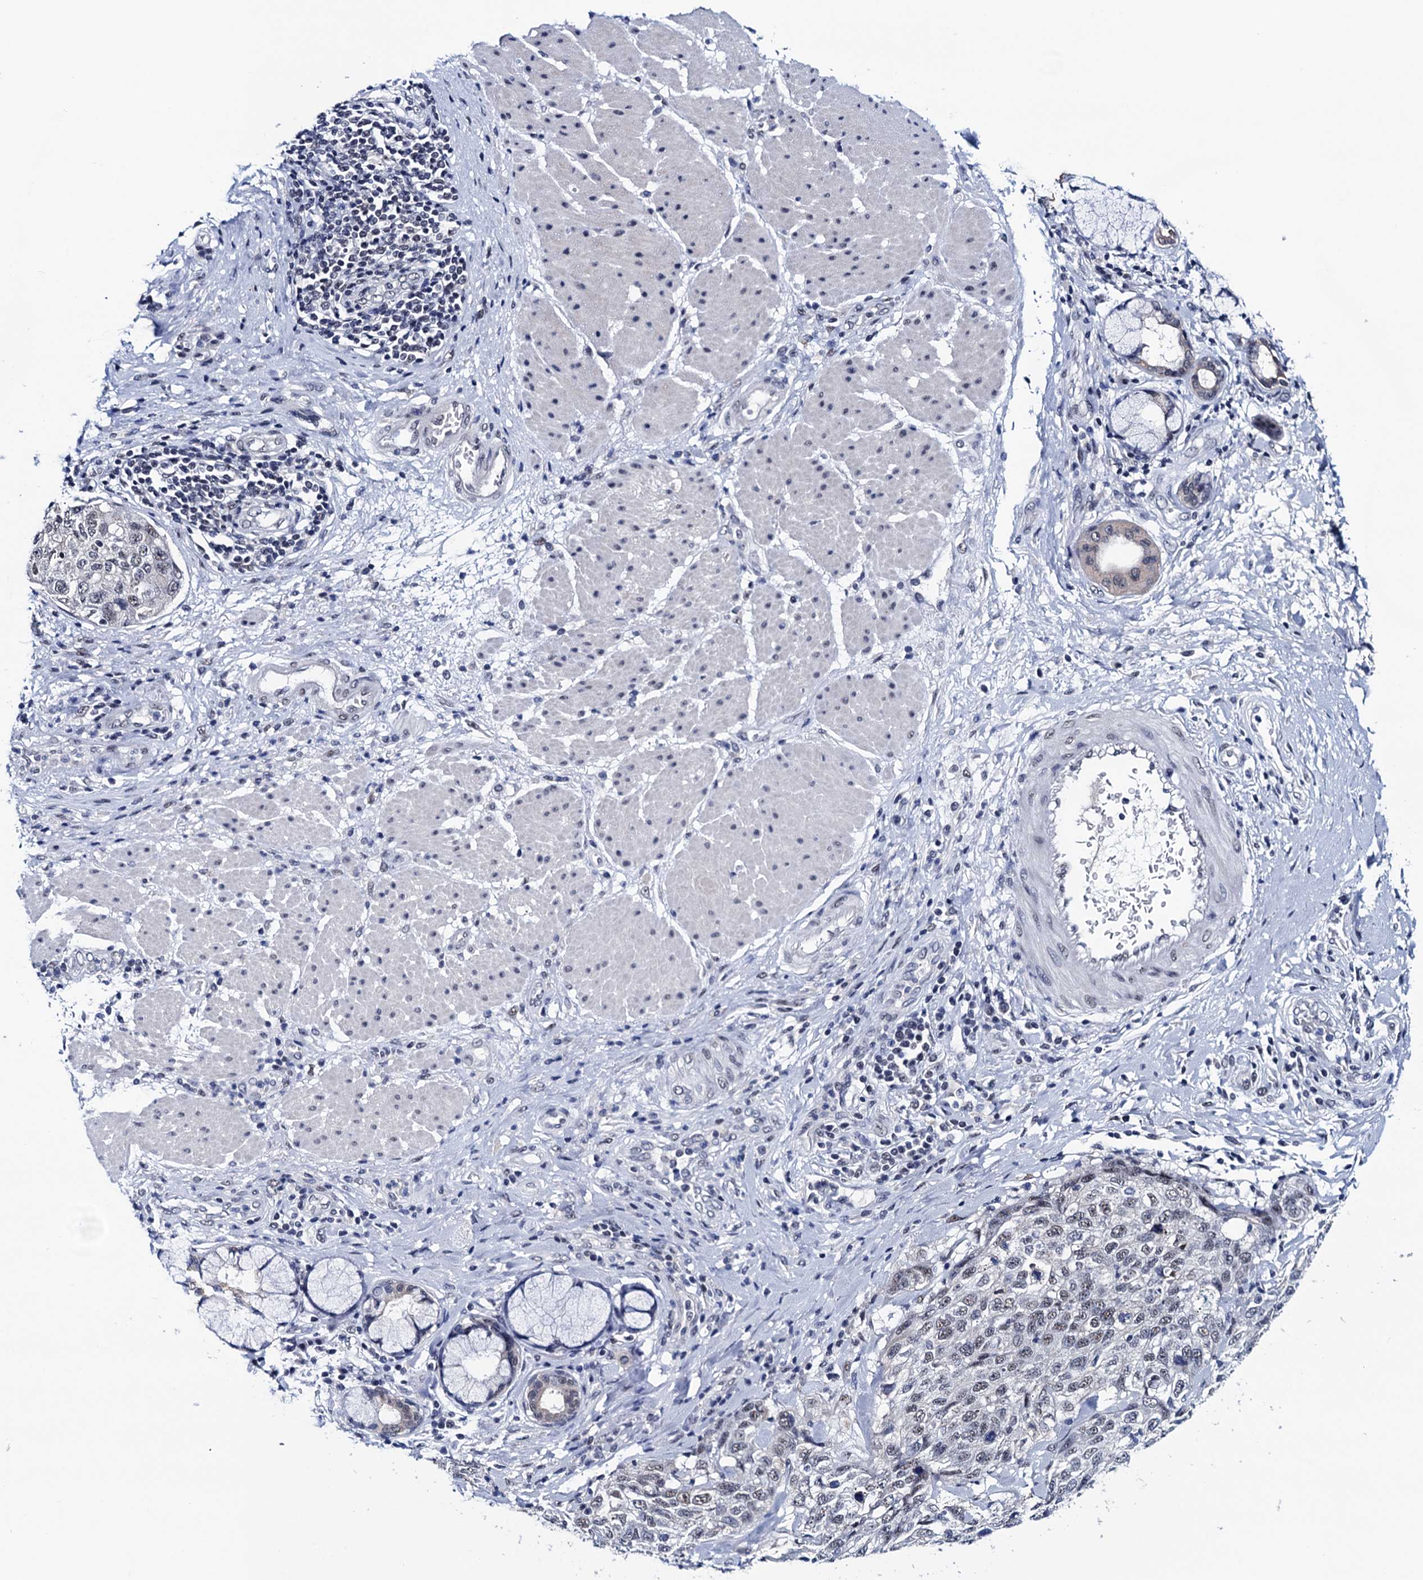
{"staining": {"intensity": "weak", "quantity": "<25%", "location": "nuclear"}, "tissue": "stomach cancer", "cell_type": "Tumor cells", "image_type": "cancer", "snomed": [{"axis": "morphology", "description": "Adenocarcinoma, NOS"}, {"axis": "topography", "description": "Stomach"}], "caption": "The immunohistochemistry photomicrograph has no significant staining in tumor cells of stomach cancer (adenocarcinoma) tissue.", "gene": "FNBP4", "patient": {"sex": "male", "age": 48}}